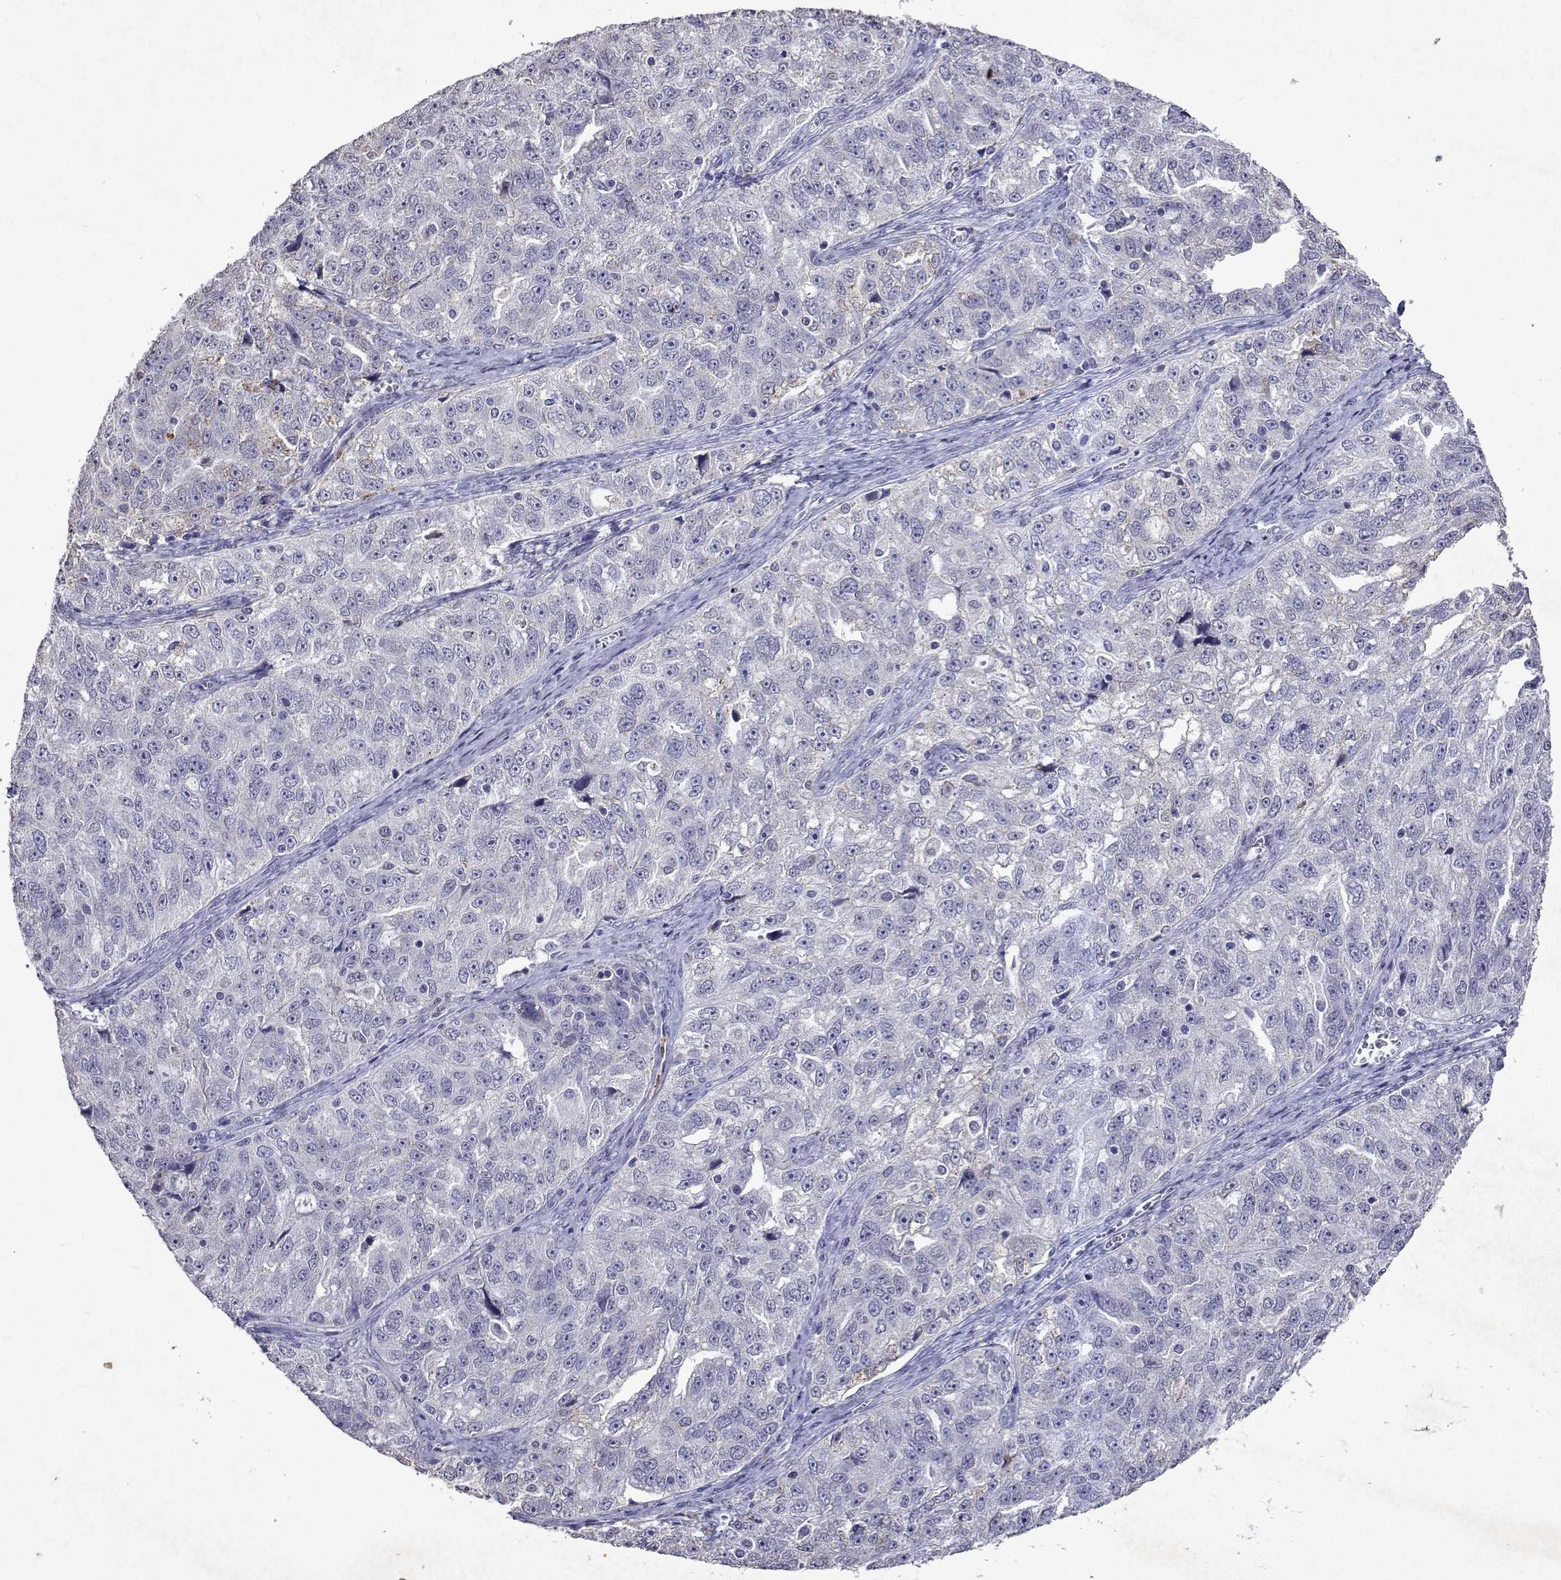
{"staining": {"intensity": "negative", "quantity": "none", "location": "none"}, "tissue": "ovarian cancer", "cell_type": "Tumor cells", "image_type": "cancer", "snomed": [{"axis": "morphology", "description": "Cystadenocarcinoma, serous, NOS"}, {"axis": "topography", "description": "Ovary"}], "caption": "IHC image of neoplastic tissue: human ovarian cancer (serous cystadenocarcinoma) stained with DAB (3,3'-diaminobenzidine) exhibits no significant protein positivity in tumor cells.", "gene": "DUSP28", "patient": {"sex": "female", "age": 51}}